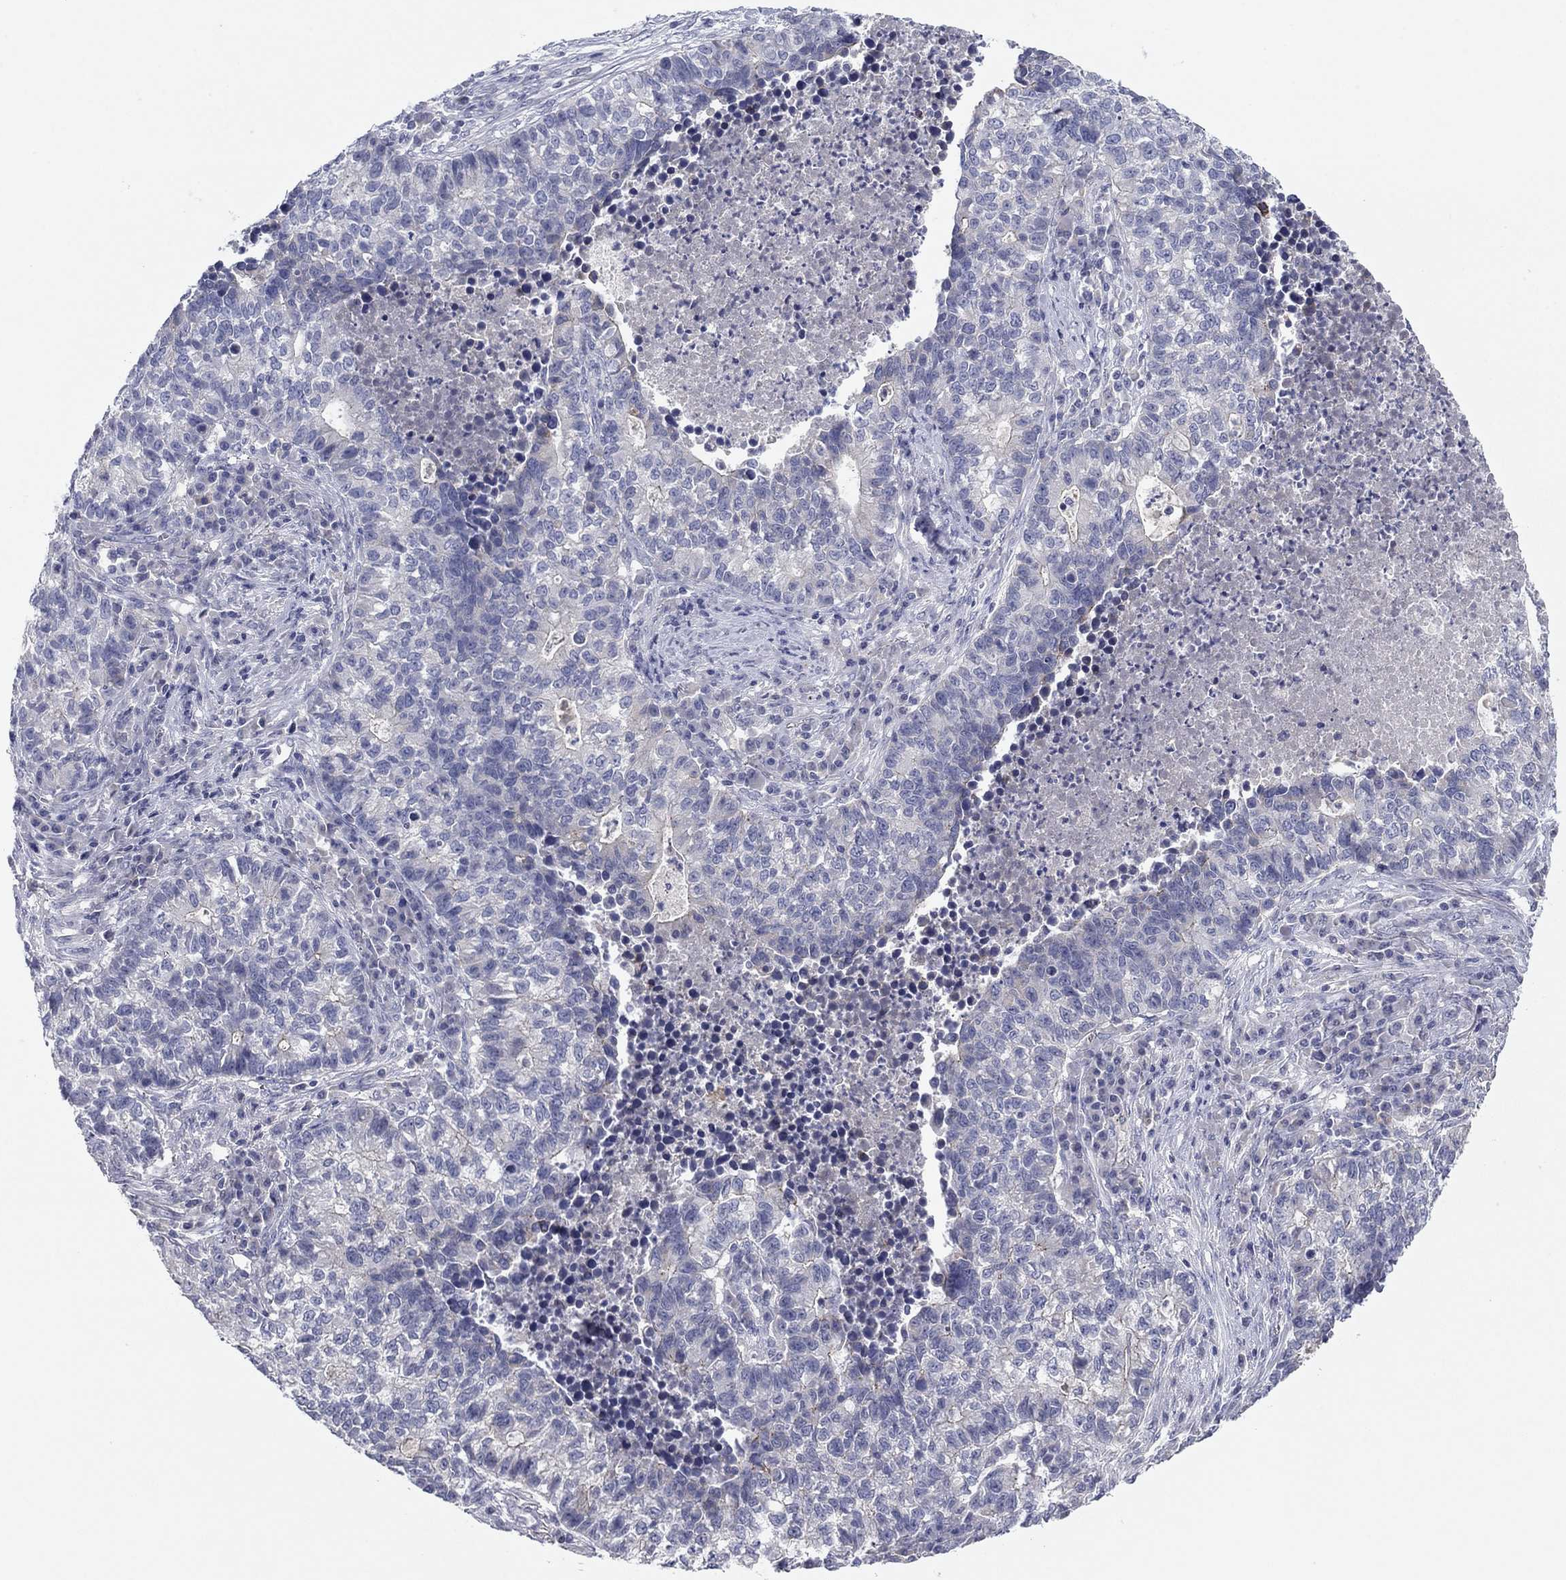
{"staining": {"intensity": "moderate", "quantity": "<25%", "location": "cytoplasmic/membranous"}, "tissue": "lung cancer", "cell_type": "Tumor cells", "image_type": "cancer", "snomed": [{"axis": "morphology", "description": "Adenocarcinoma, NOS"}, {"axis": "topography", "description": "Lung"}], "caption": "Lung adenocarcinoma tissue exhibits moderate cytoplasmic/membranous positivity in approximately <25% of tumor cells, visualized by immunohistochemistry.", "gene": "CNTNAP4", "patient": {"sex": "male", "age": 57}}